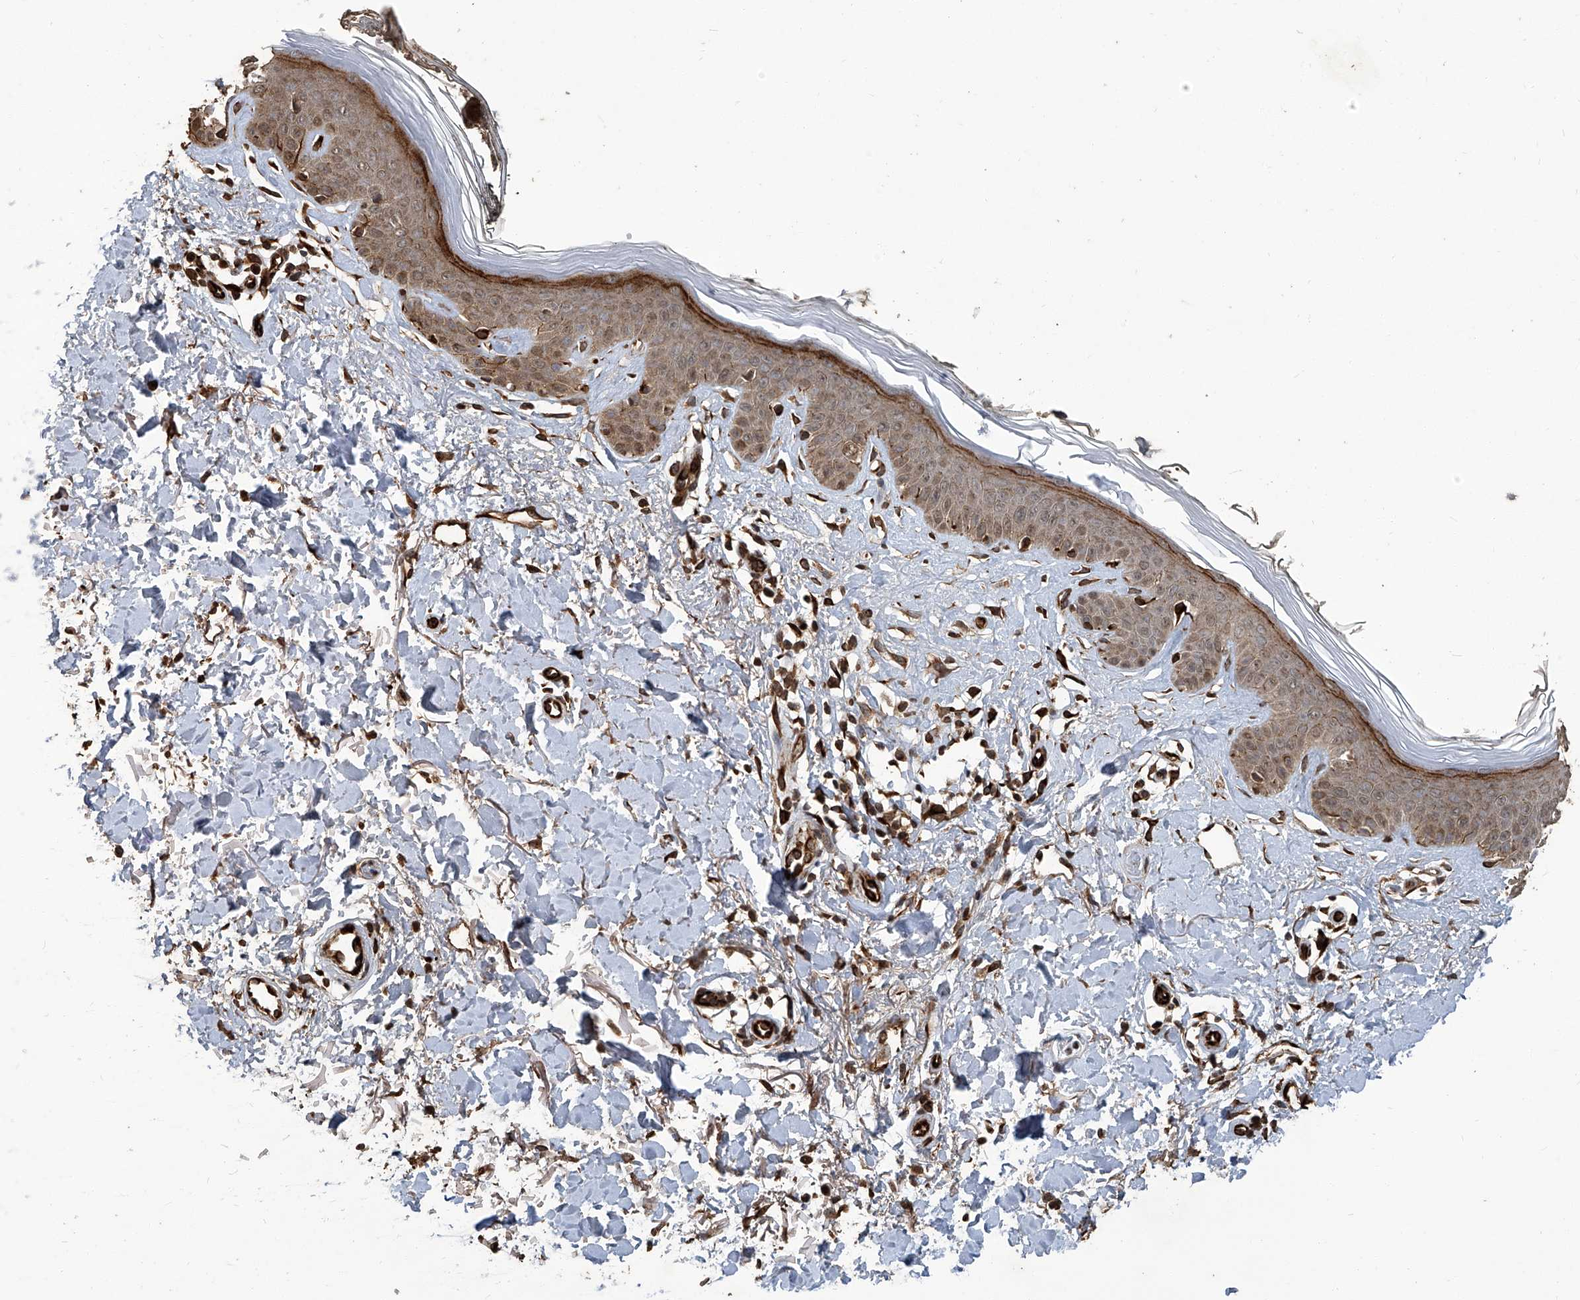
{"staining": {"intensity": "strong", "quantity": ">75%", "location": "cytoplasmic/membranous,nuclear"}, "tissue": "skin", "cell_type": "Fibroblasts", "image_type": "normal", "snomed": [{"axis": "morphology", "description": "Normal tissue, NOS"}, {"axis": "topography", "description": "Skin"}], "caption": "High-power microscopy captured an immunohistochemistry (IHC) histopathology image of normal skin, revealing strong cytoplasmic/membranous,nuclear staining in approximately >75% of fibroblasts.", "gene": "GPR132", "patient": {"sex": "female", "age": 64}}